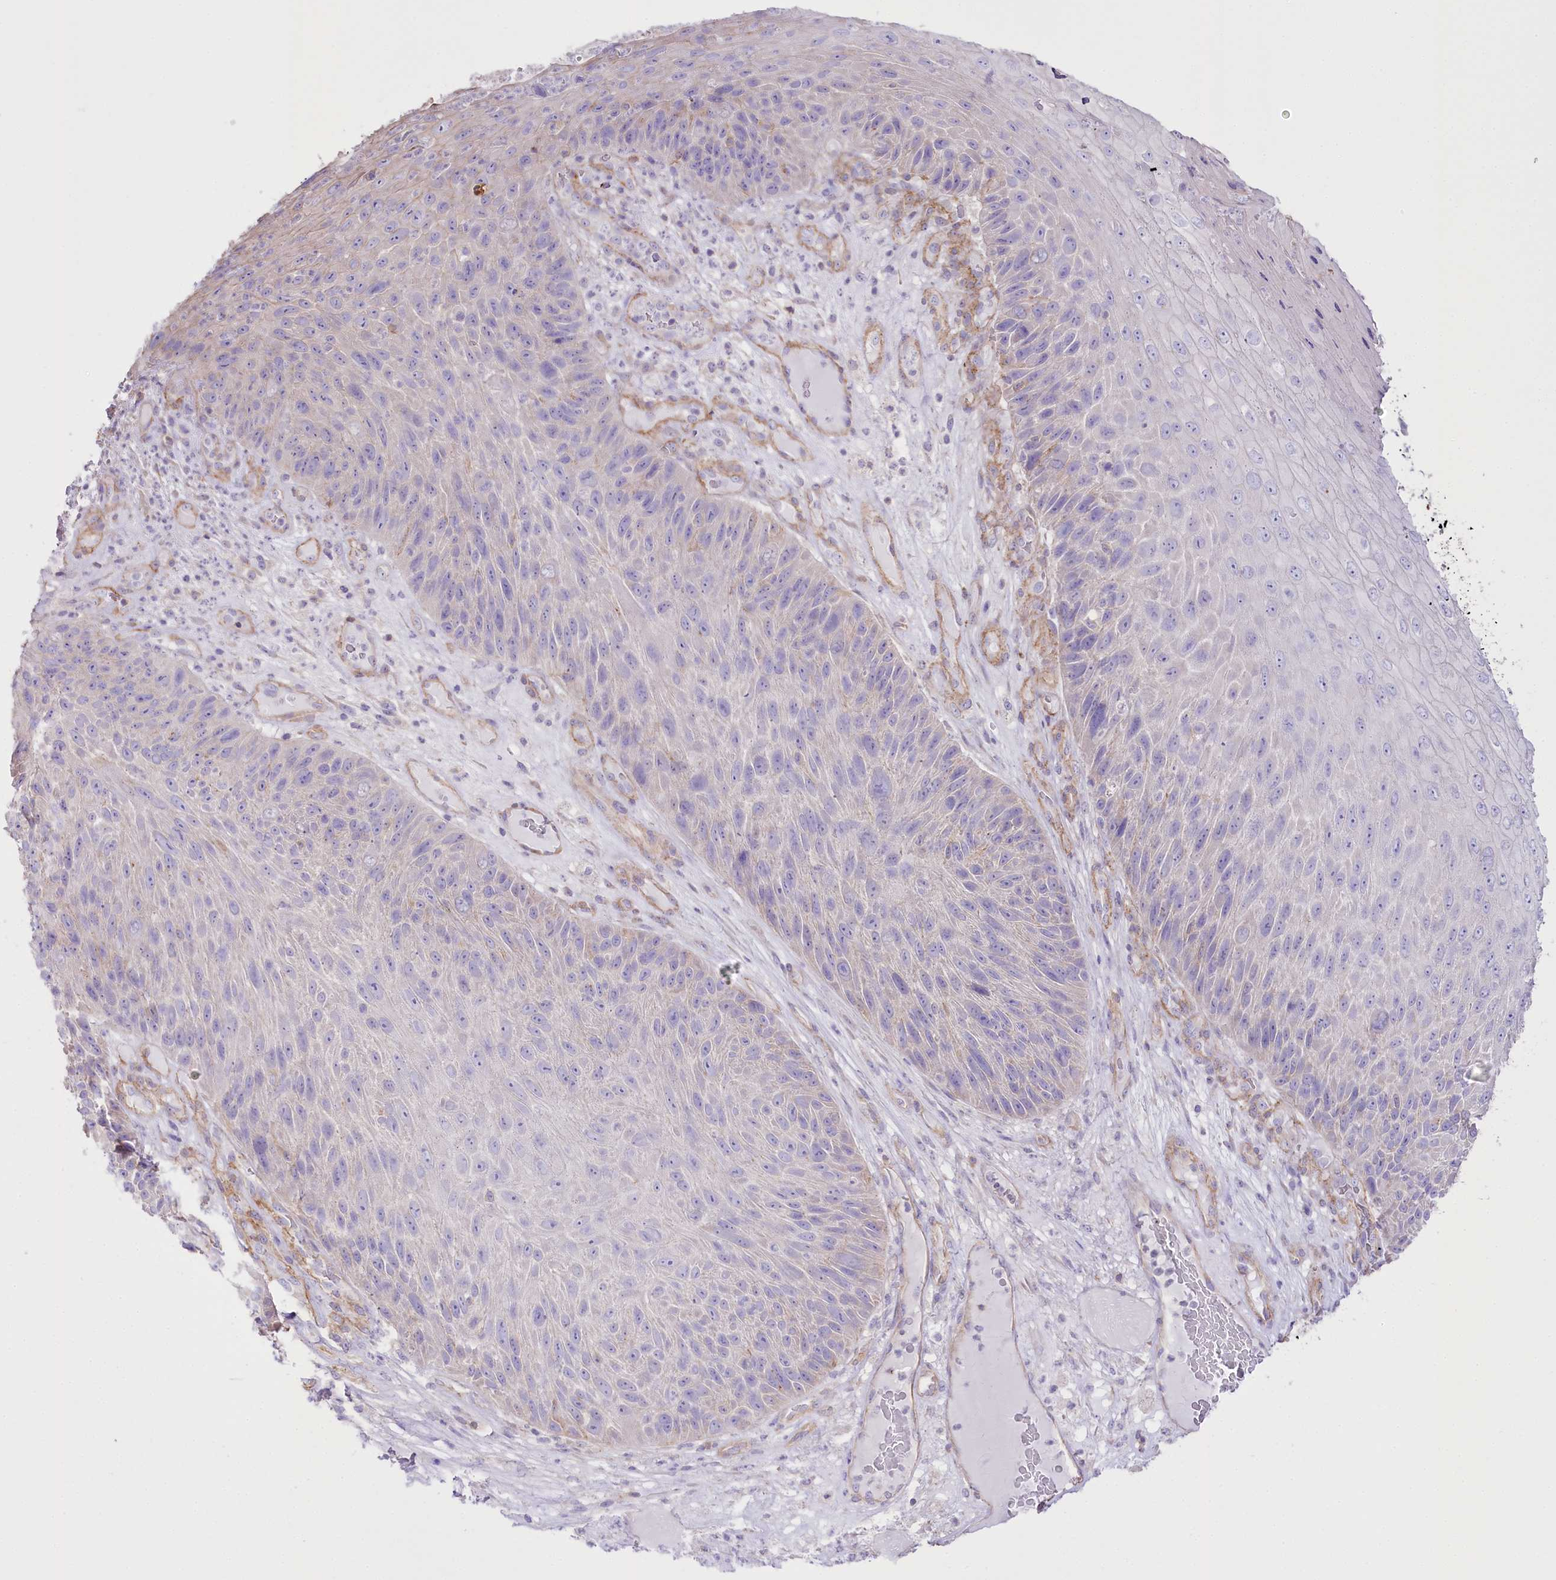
{"staining": {"intensity": "negative", "quantity": "none", "location": "none"}, "tissue": "skin cancer", "cell_type": "Tumor cells", "image_type": "cancer", "snomed": [{"axis": "morphology", "description": "Squamous cell carcinoma, NOS"}, {"axis": "topography", "description": "Skin"}], "caption": "Tumor cells show no significant protein staining in skin squamous cell carcinoma.", "gene": "FAM216A", "patient": {"sex": "female", "age": 88}}